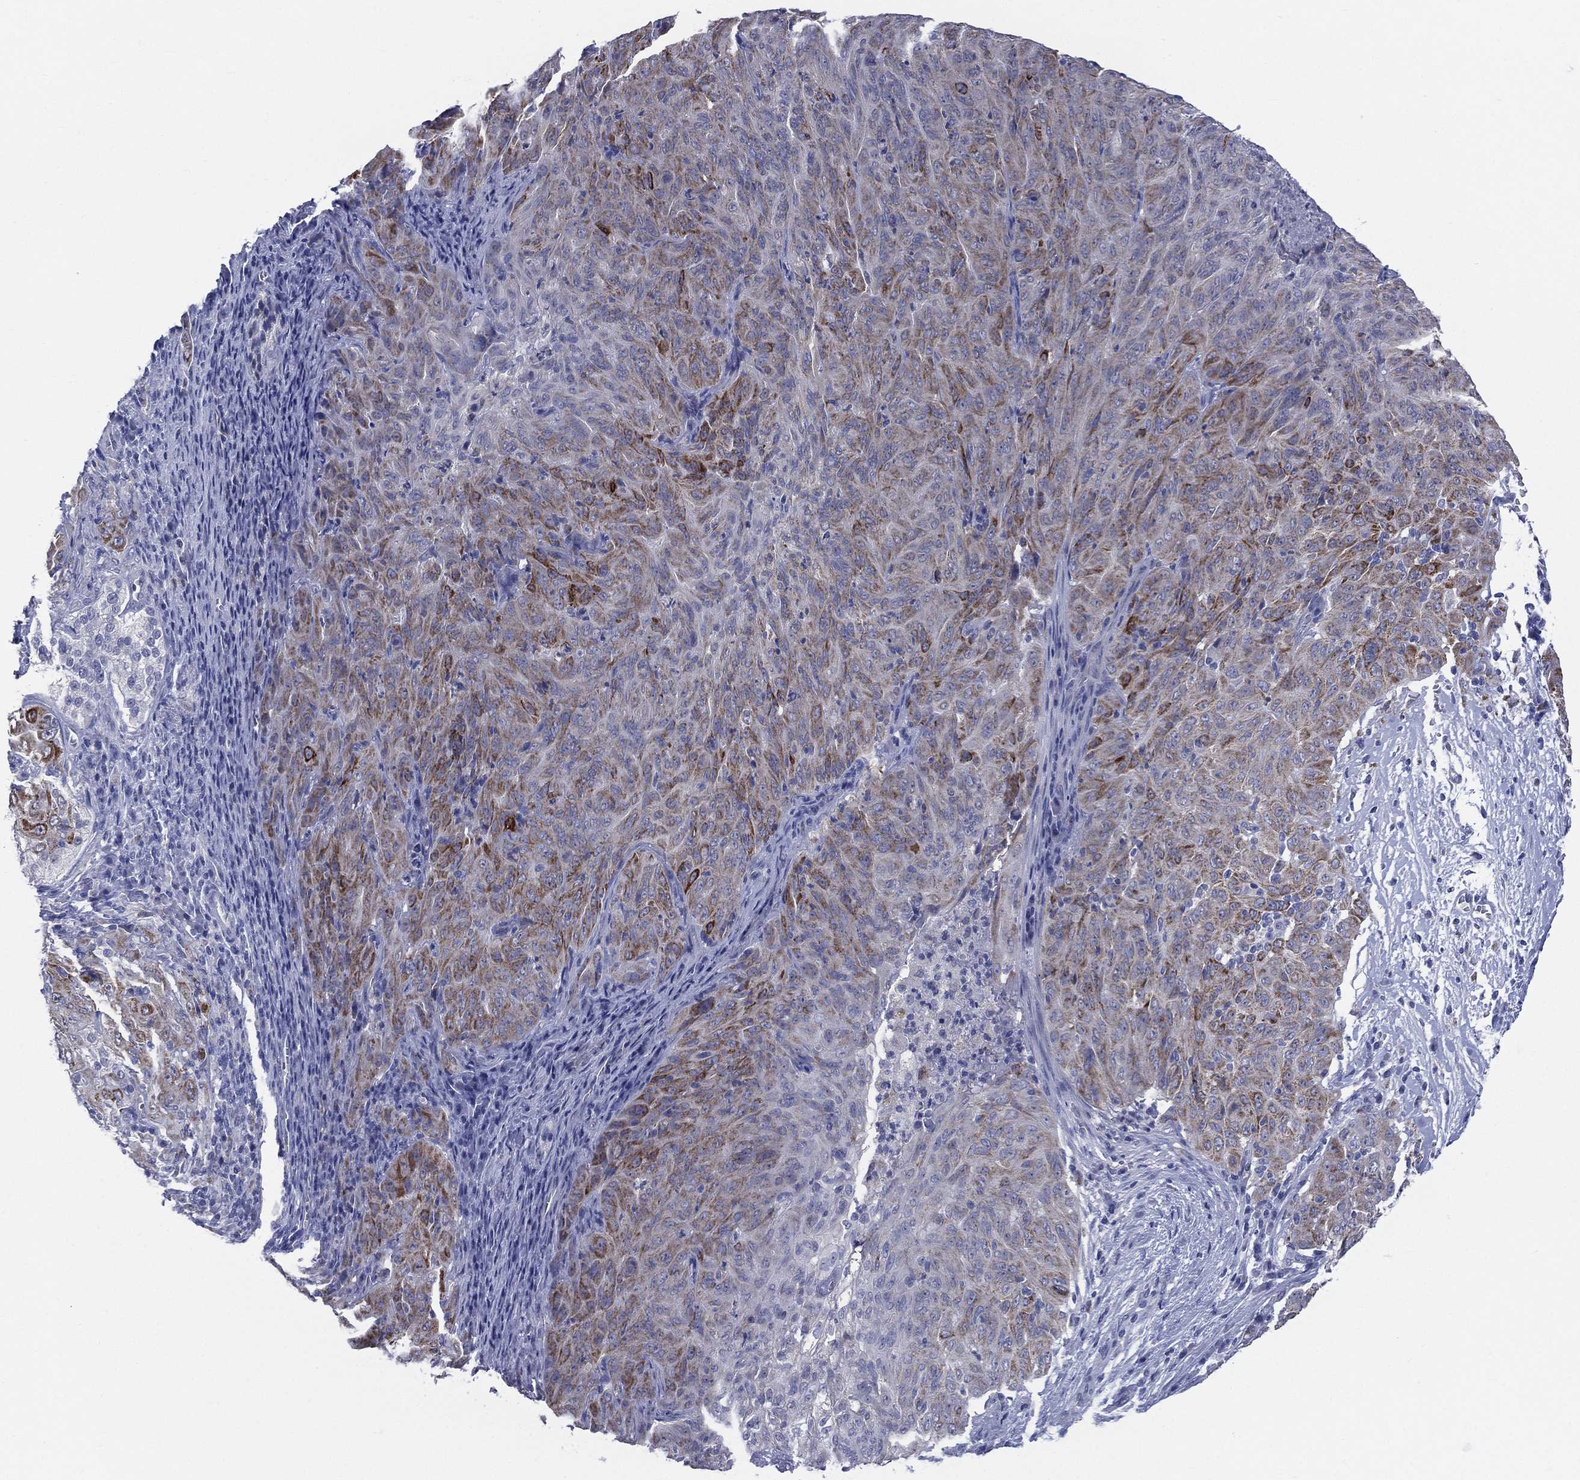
{"staining": {"intensity": "moderate", "quantity": "25%-75%", "location": "cytoplasmic/membranous"}, "tissue": "pancreatic cancer", "cell_type": "Tumor cells", "image_type": "cancer", "snomed": [{"axis": "morphology", "description": "Adenocarcinoma, NOS"}, {"axis": "topography", "description": "Pancreas"}], "caption": "IHC (DAB) staining of pancreatic adenocarcinoma reveals moderate cytoplasmic/membranous protein staining in about 25%-75% of tumor cells. The staining is performed using DAB (3,3'-diaminobenzidine) brown chromogen to label protein expression. The nuclei are counter-stained blue using hematoxylin.", "gene": "AKAP3", "patient": {"sex": "male", "age": 63}}